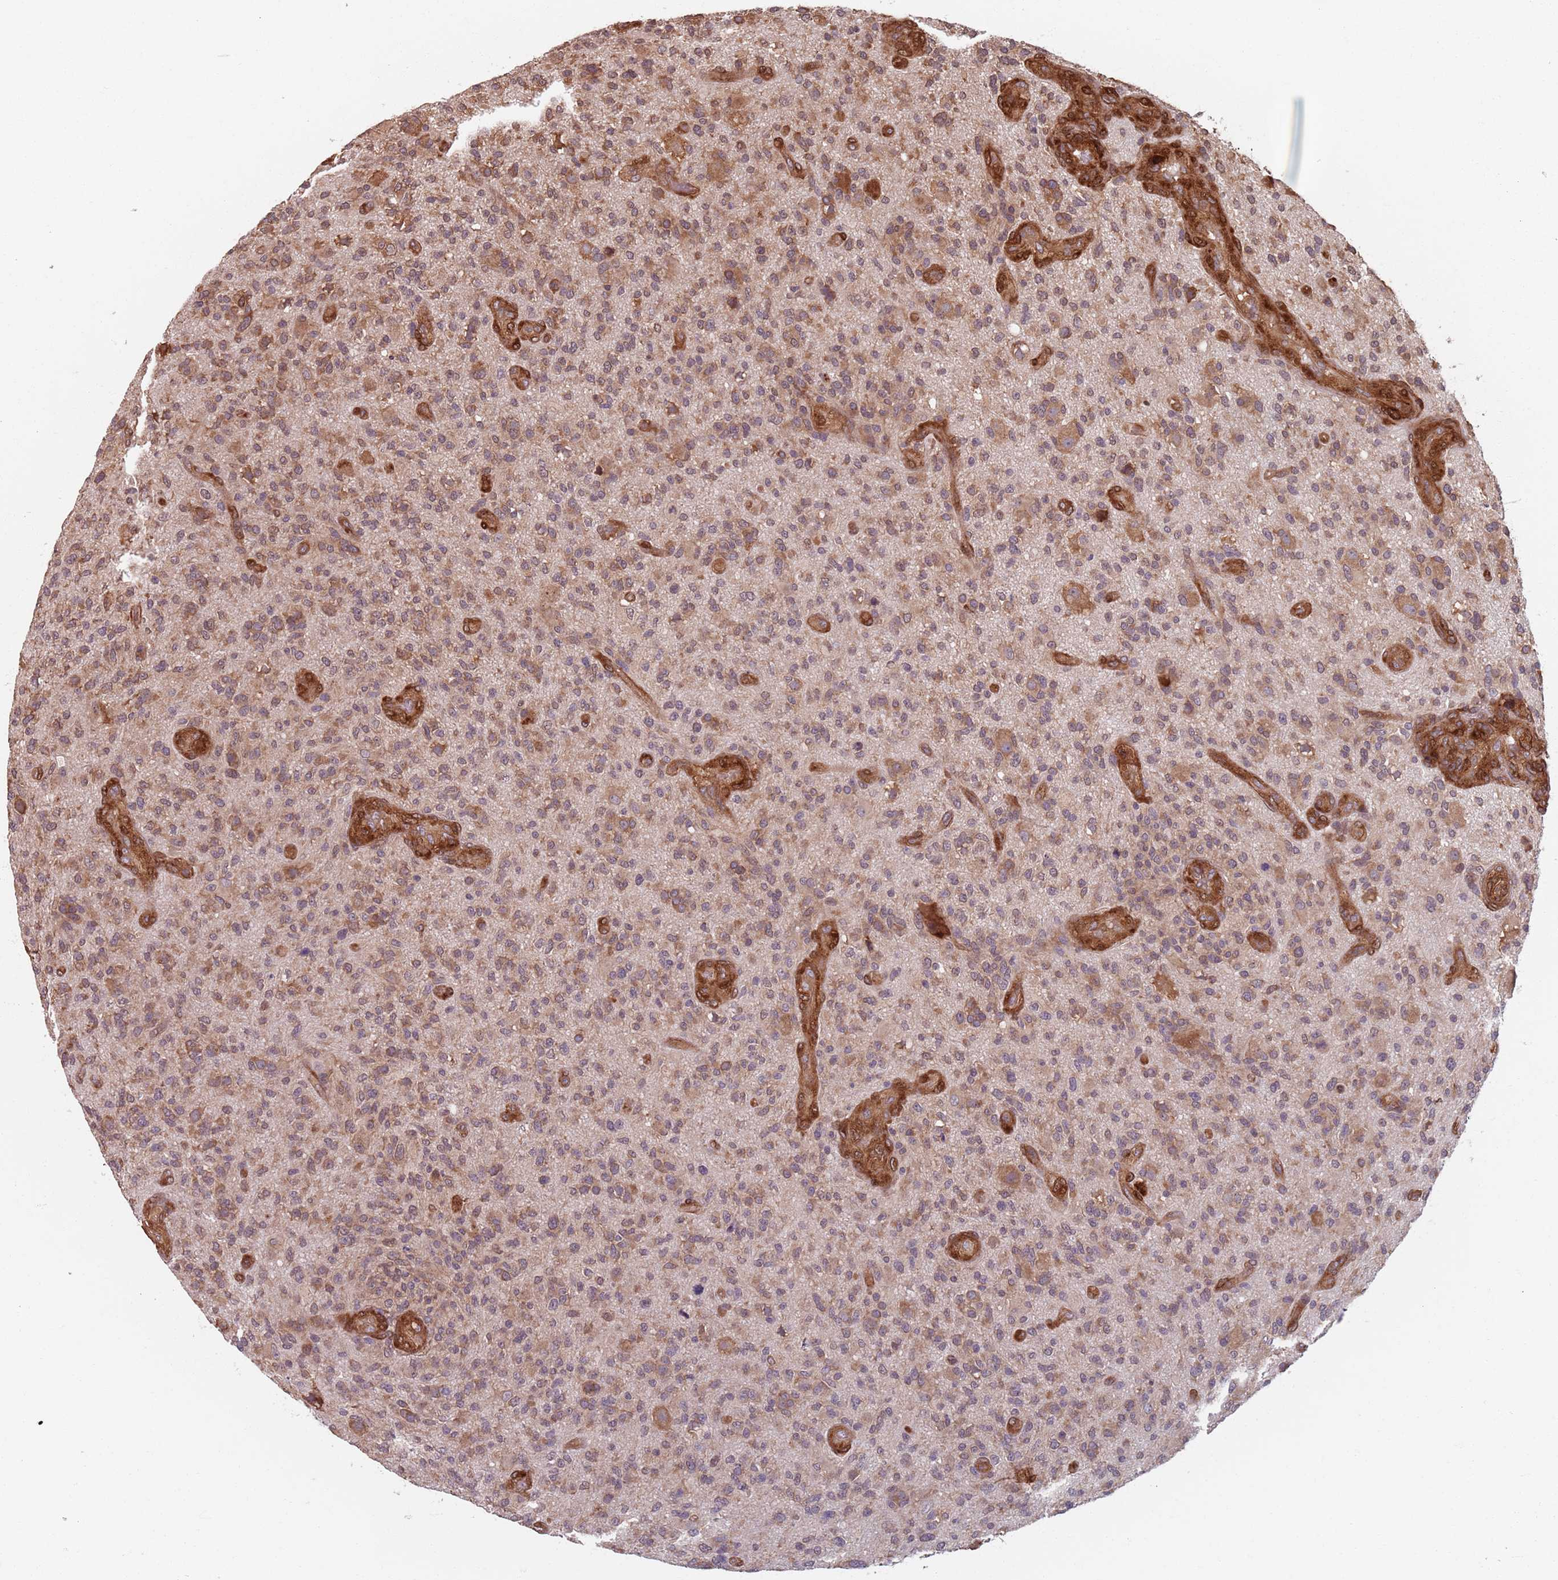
{"staining": {"intensity": "moderate", "quantity": ">75%", "location": "cytoplasmic/membranous"}, "tissue": "glioma", "cell_type": "Tumor cells", "image_type": "cancer", "snomed": [{"axis": "morphology", "description": "Glioma, malignant, High grade"}, {"axis": "topography", "description": "Brain"}], "caption": "The micrograph demonstrates a brown stain indicating the presence of a protein in the cytoplasmic/membranous of tumor cells in glioma.", "gene": "NOTCH3", "patient": {"sex": "male", "age": 47}}